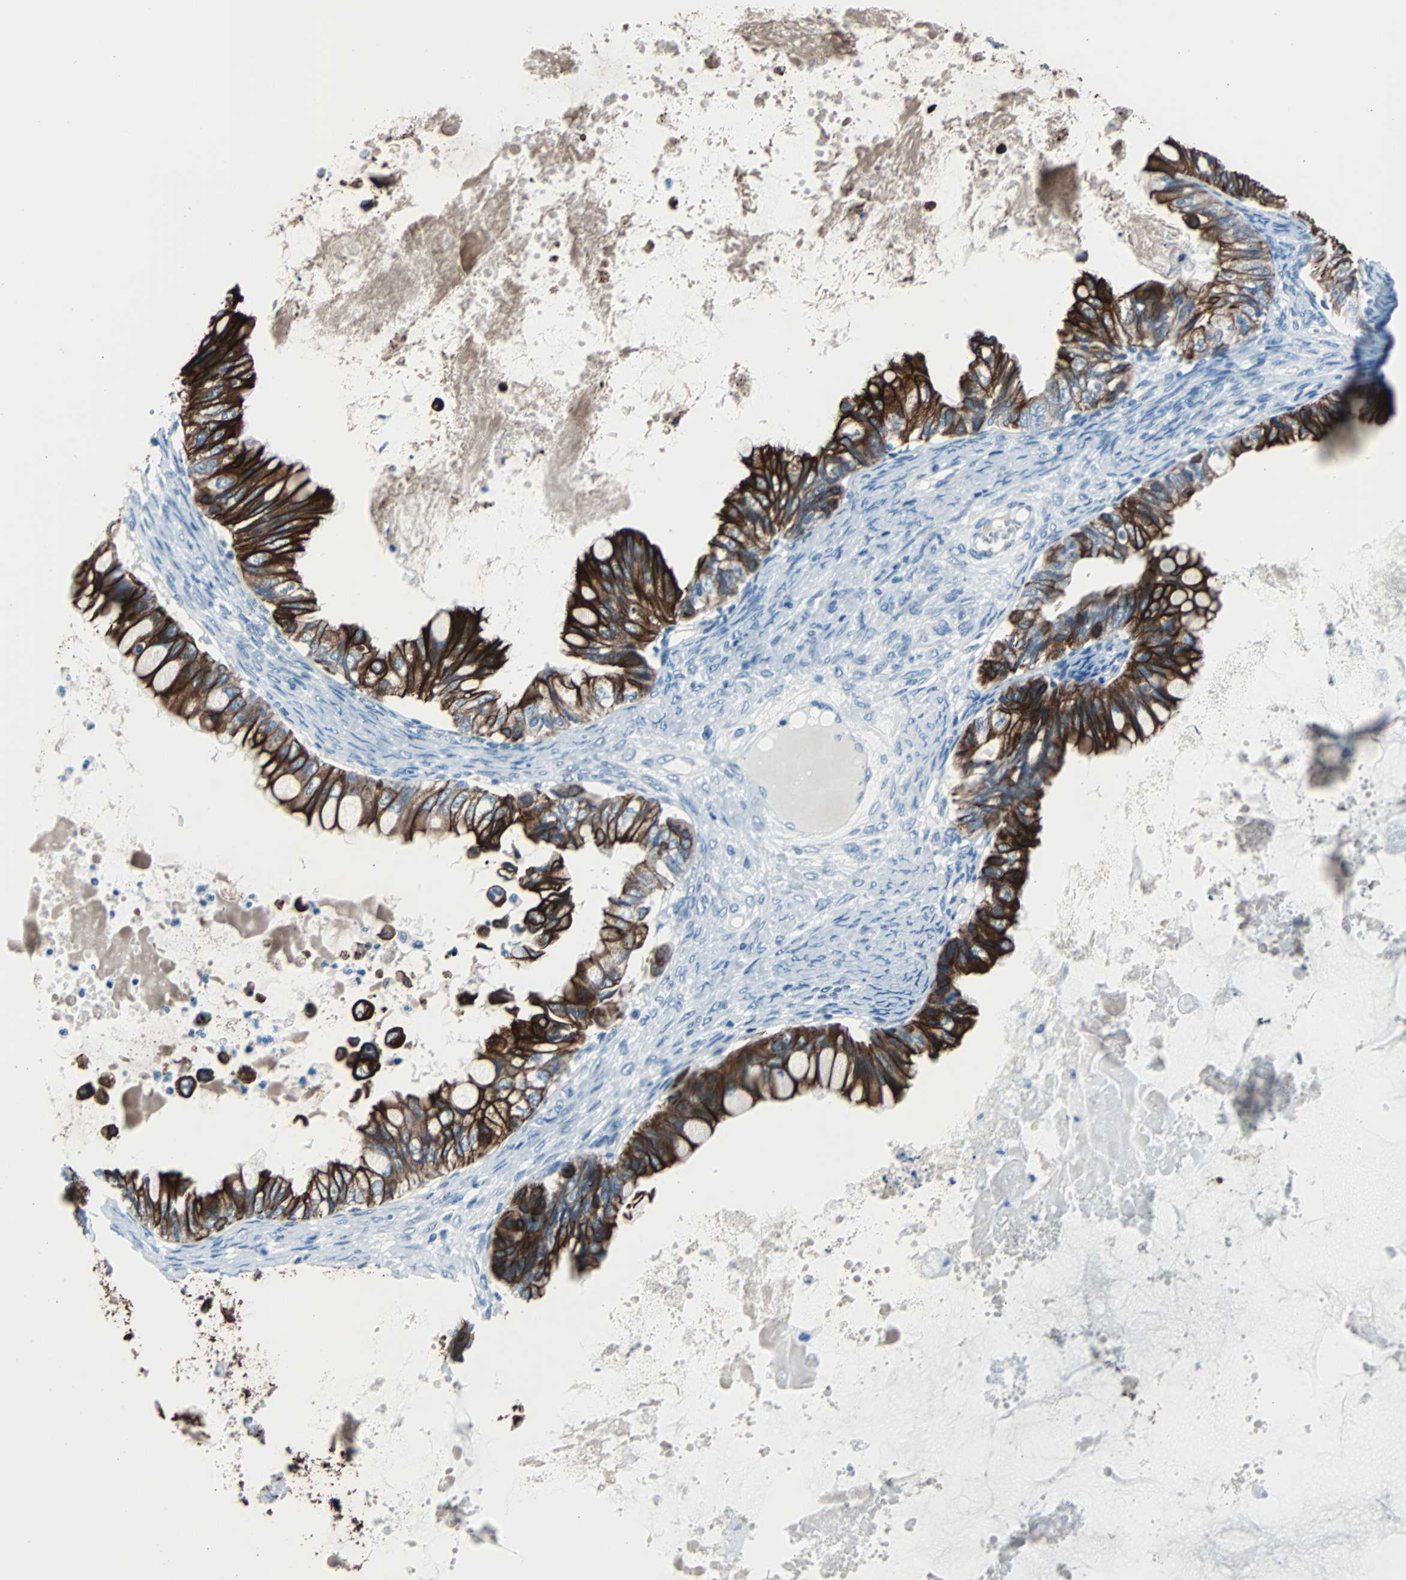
{"staining": {"intensity": "strong", "quantity": ">75%", "location": "cytoplasmic/membranous"}, "tissue": "ovarian cancer", "cell_type": "Tumor cells", "image_type": "cancer", "snomed": [{"axis": "morphology", "description": "Cystadenocarcinoma, mucinous, NOS"}, {"axis": "topography", "description": "Ovary"}], "caption": "Tumor cells demonstrate strong cytoplasmic/membranous positivity in about >75% of cells in ovarian cancer (mucinous cystadenocarcinoma).", "gene": "KRT7", "patient": {"sex": "female", "age": 80}}